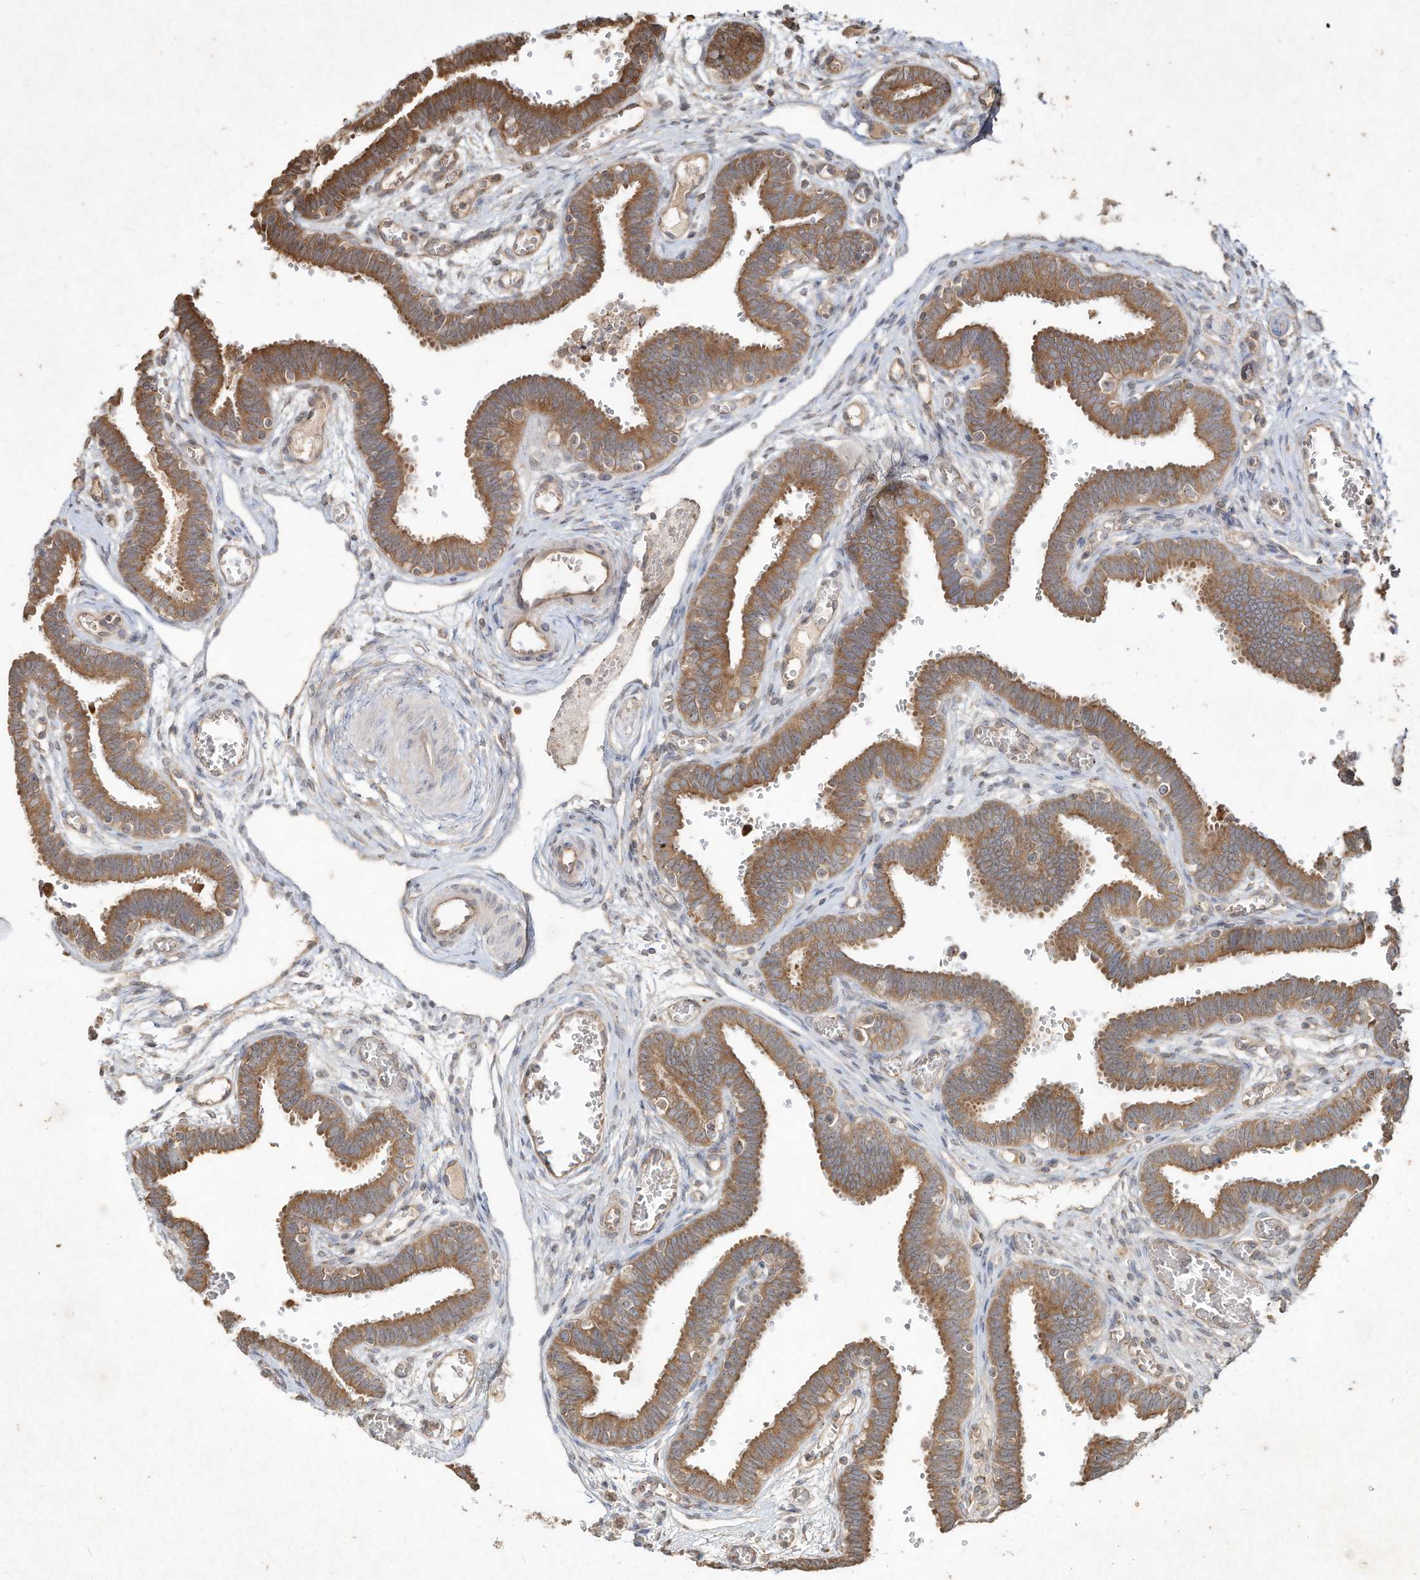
{"staining": {"intensity": "moderate", "quantity": ">75%", "location": "cytoplasmic/membranous"}, "tissue": "fallopian tube", "cell_type": "Glandular cells", "image_type": "normal", "snomed": [{"axis": "morphology", "description": "Normal tissue, NOS"}, {"axis": "topography", "description": "Fallopian tube"}, {"axis": "topography", "description": "Placenta"}], "caption": "IHC micrograph of benign fallopian tube stained for a protein (brown), which demonstrates medium levels of moderate cytoplasmic/membranous positivity in about >75% of glandular cells.", "gene": "DYNC1I2", "patient": {"sex": "female", "age": 32}}